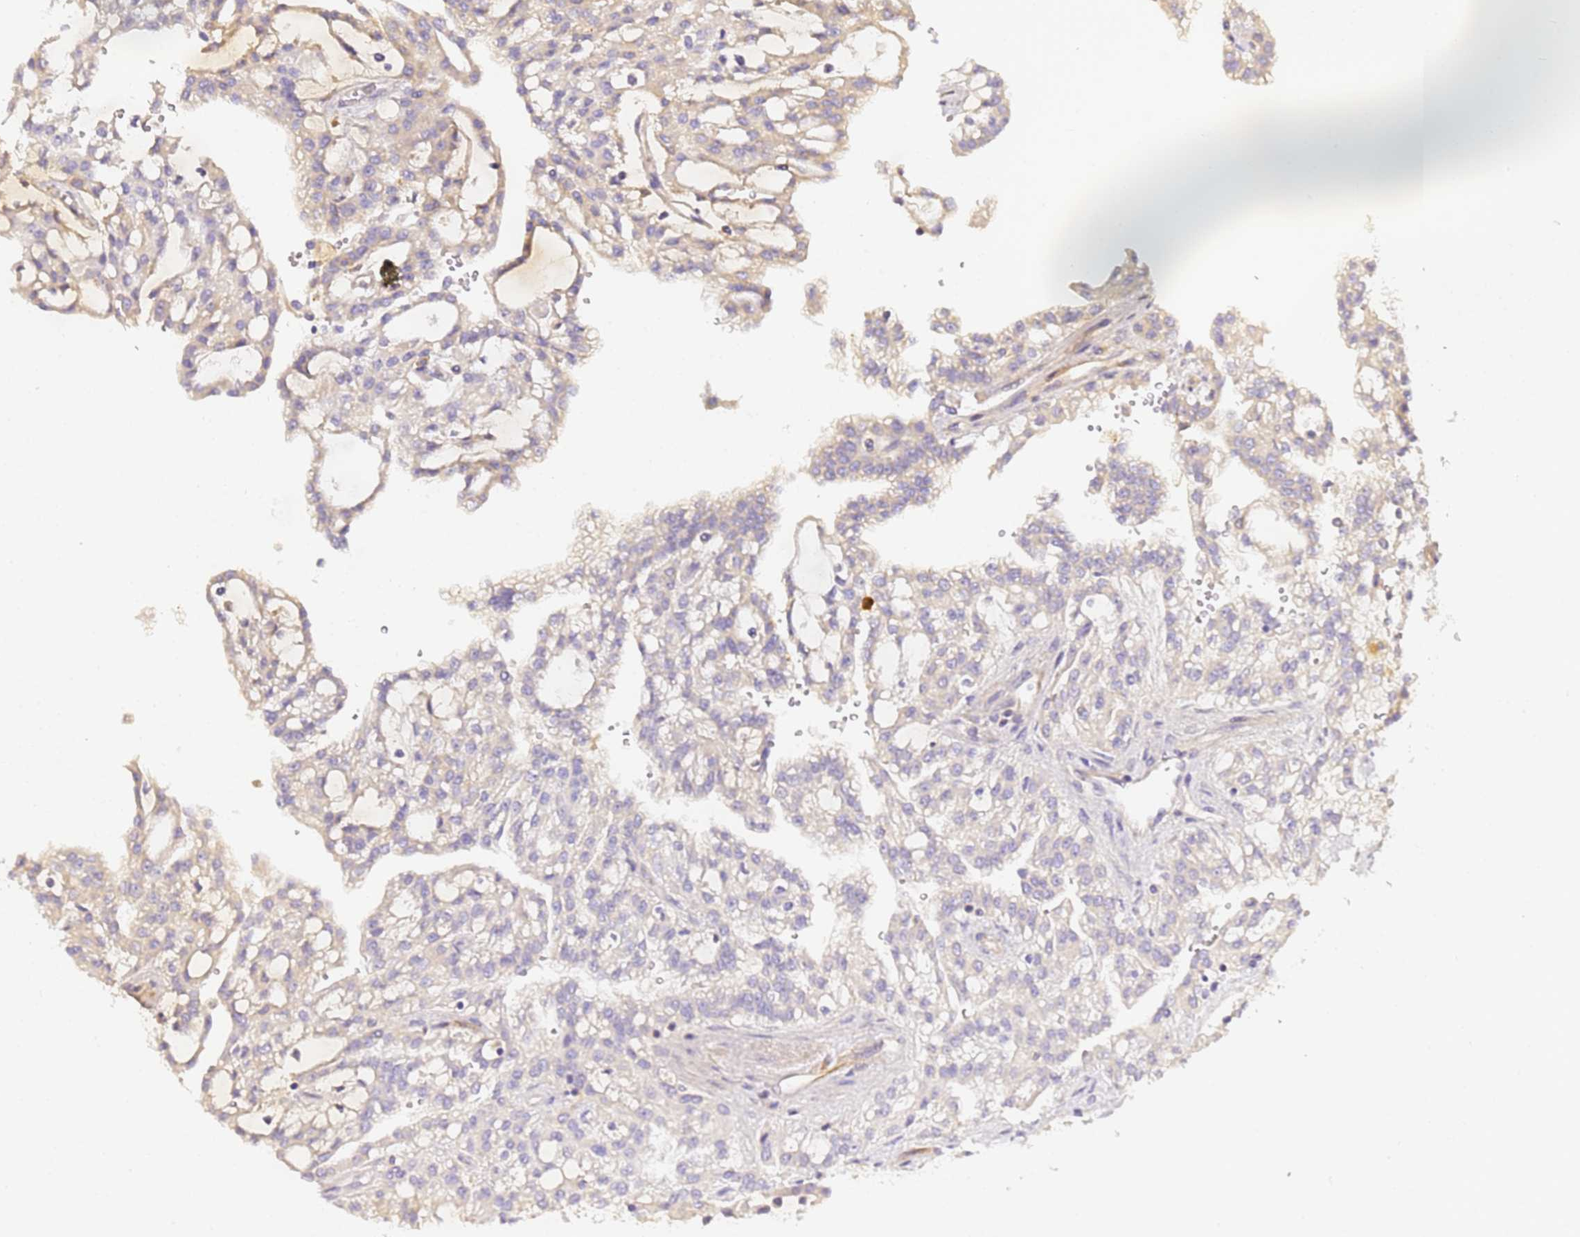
{"staining": {"intensity": "negative", "quantity": "none", "location": "none"}, "tissue": "renal cancer", "cell_type": "Tumor cells", "image_type": "cancer", "snomed": [{"axis": "morphology", "description": "Adenocarcinoma, NOS"}, {"axis": "topography", "description": "Kidney"}], "caption": "This is an IHC photomicrograph of human renal cancer (adenocarcinoma). There is no staining in tumor cells.", "gene": "CFH", "patient": {"sex": "male", "age": 63}}